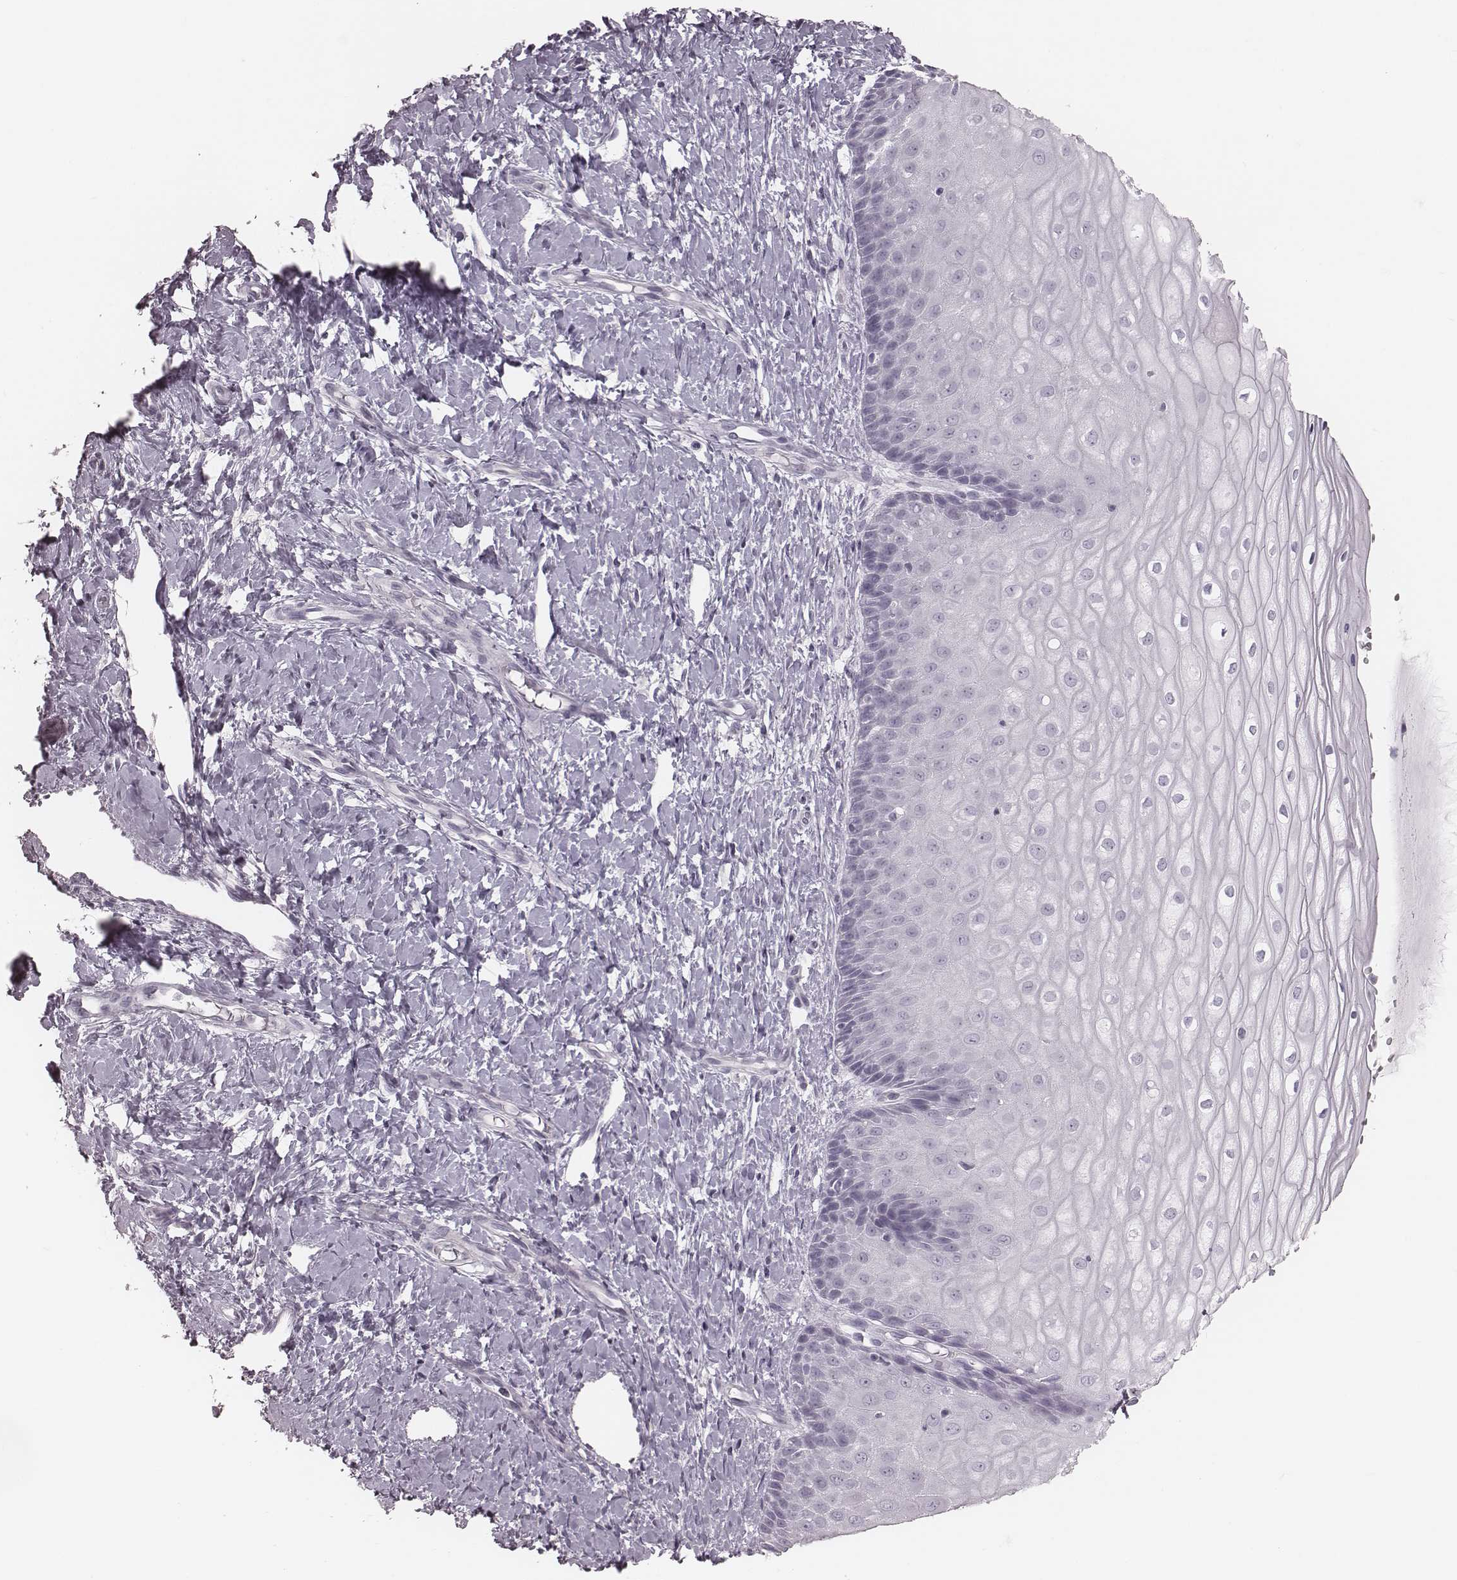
{"staining": {"intensity": "negative", "quantity": "none", "location": "none"}, "tissue": "cervix", "cell_type": "Squamous epithelial cells", "image_type": "normal", "snomed": [{"axis": "morphology", "description": "Normal tissue, NOS"}, {"axis": "topography", "description": "Cervix"}], "caption": "Photomicrograph shows no significant protein staining in squamous epithelial cells of benign cervix. The staining was performed using DAB to visualize the protein expression in brown, while the nuclei were stained in blue with hematoxylin (Magnification: 20x).", "gene": "SPA17", "patient": {"sex": "female", "age": 37}}